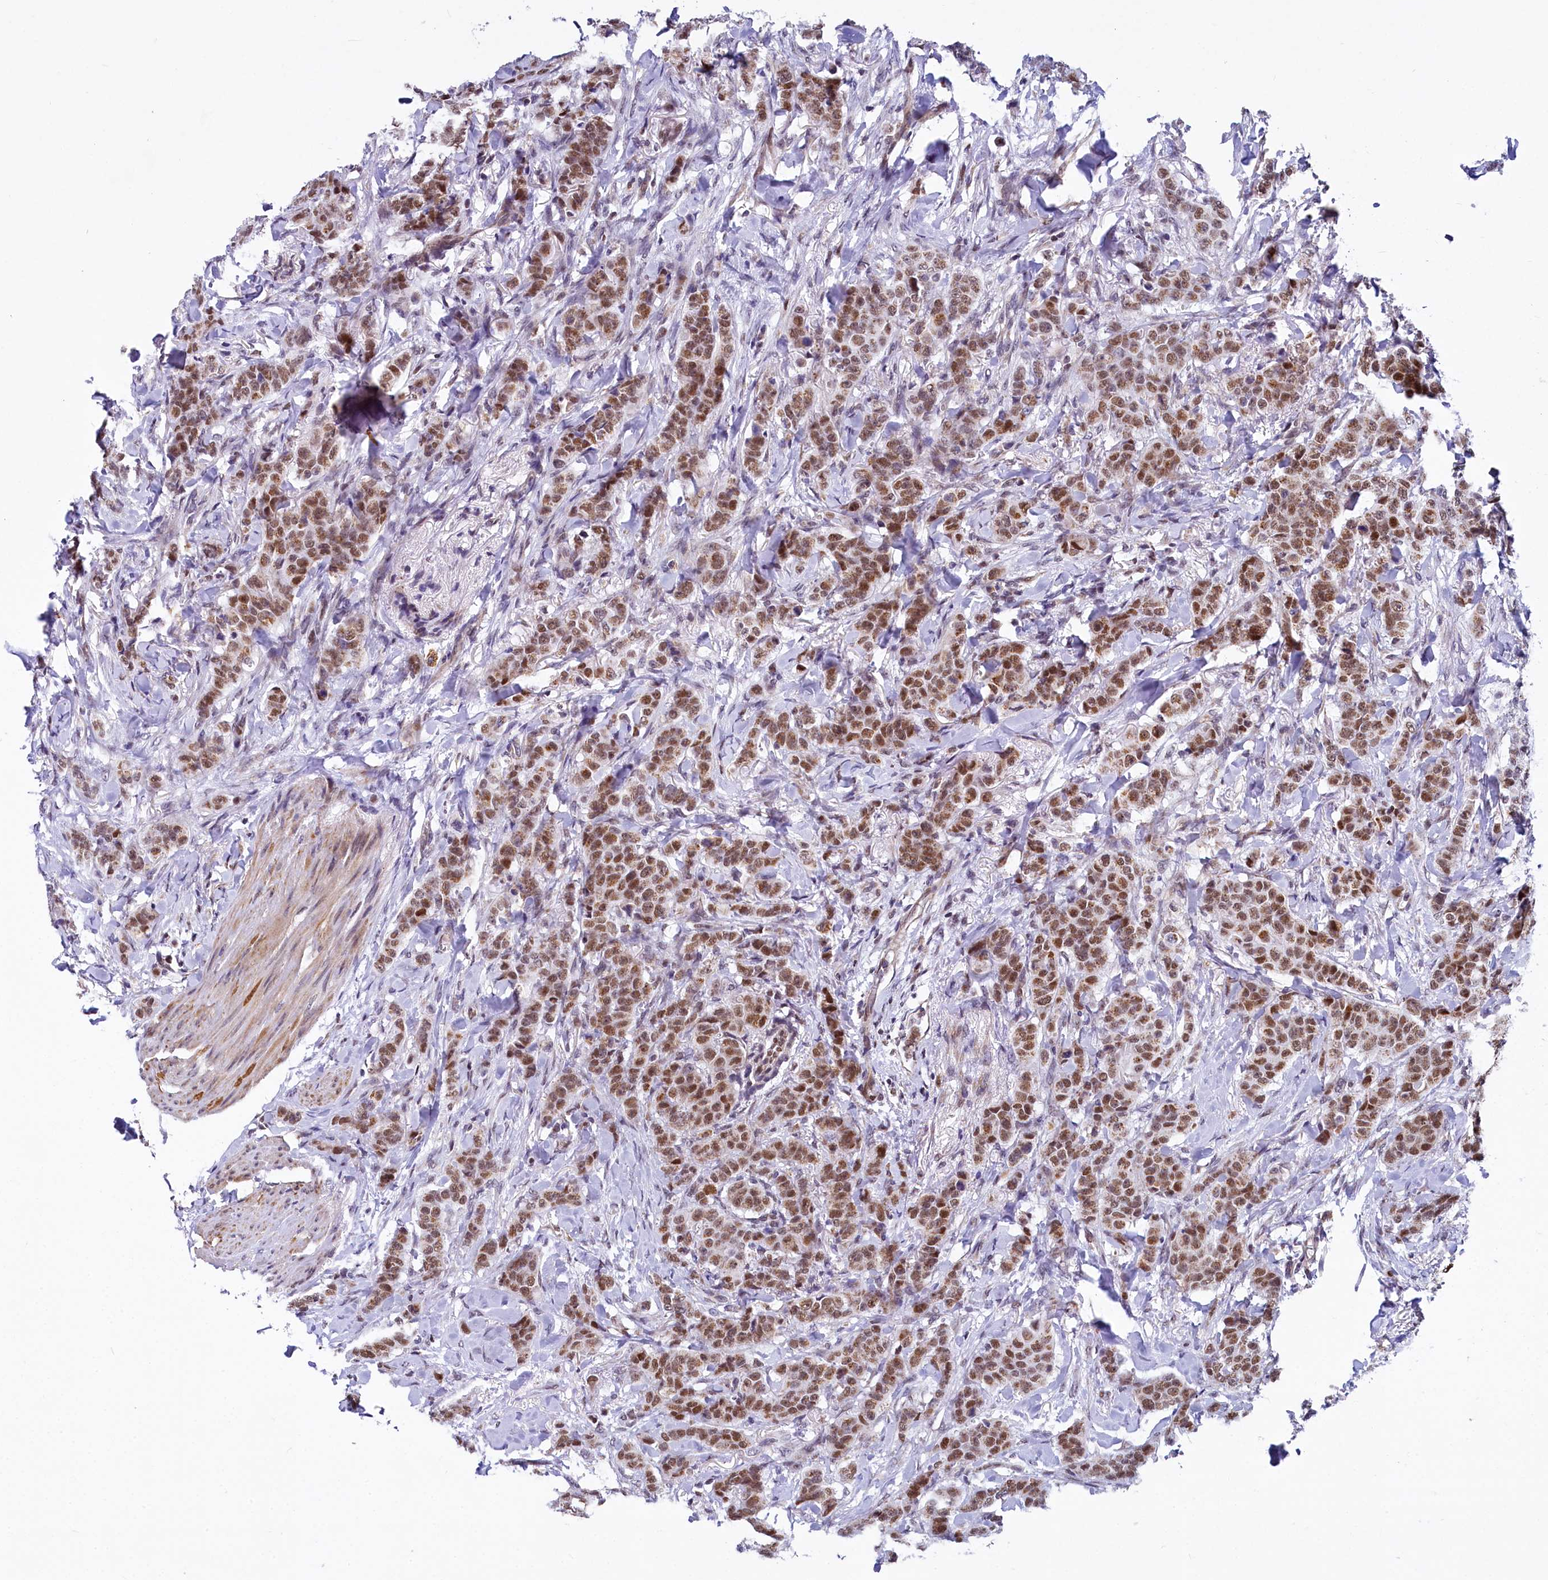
{"staining": {"intensity": "moderate", "quantity": ">75%", "location": "cytoplasmic/membranous,nuclear"}, "tissue": "breast cancer", "cell_type": "Tumor cells", "image_type": "cancer", "snomed": [{"axis": "morphology", "description": "Duct carcinoma"}, {"axis": "topography", "description": "Breast"}], "caption": "Breast cancer (infiltrating ductal carcinoma) was stained to show a protein in brown. There is medium levels of moderate cytoplasmic/membranous and nuclear expression in approximately >75% of tumor cells.", "gene": "MORN3", "patient": {"sex": "female", "age": 40}}